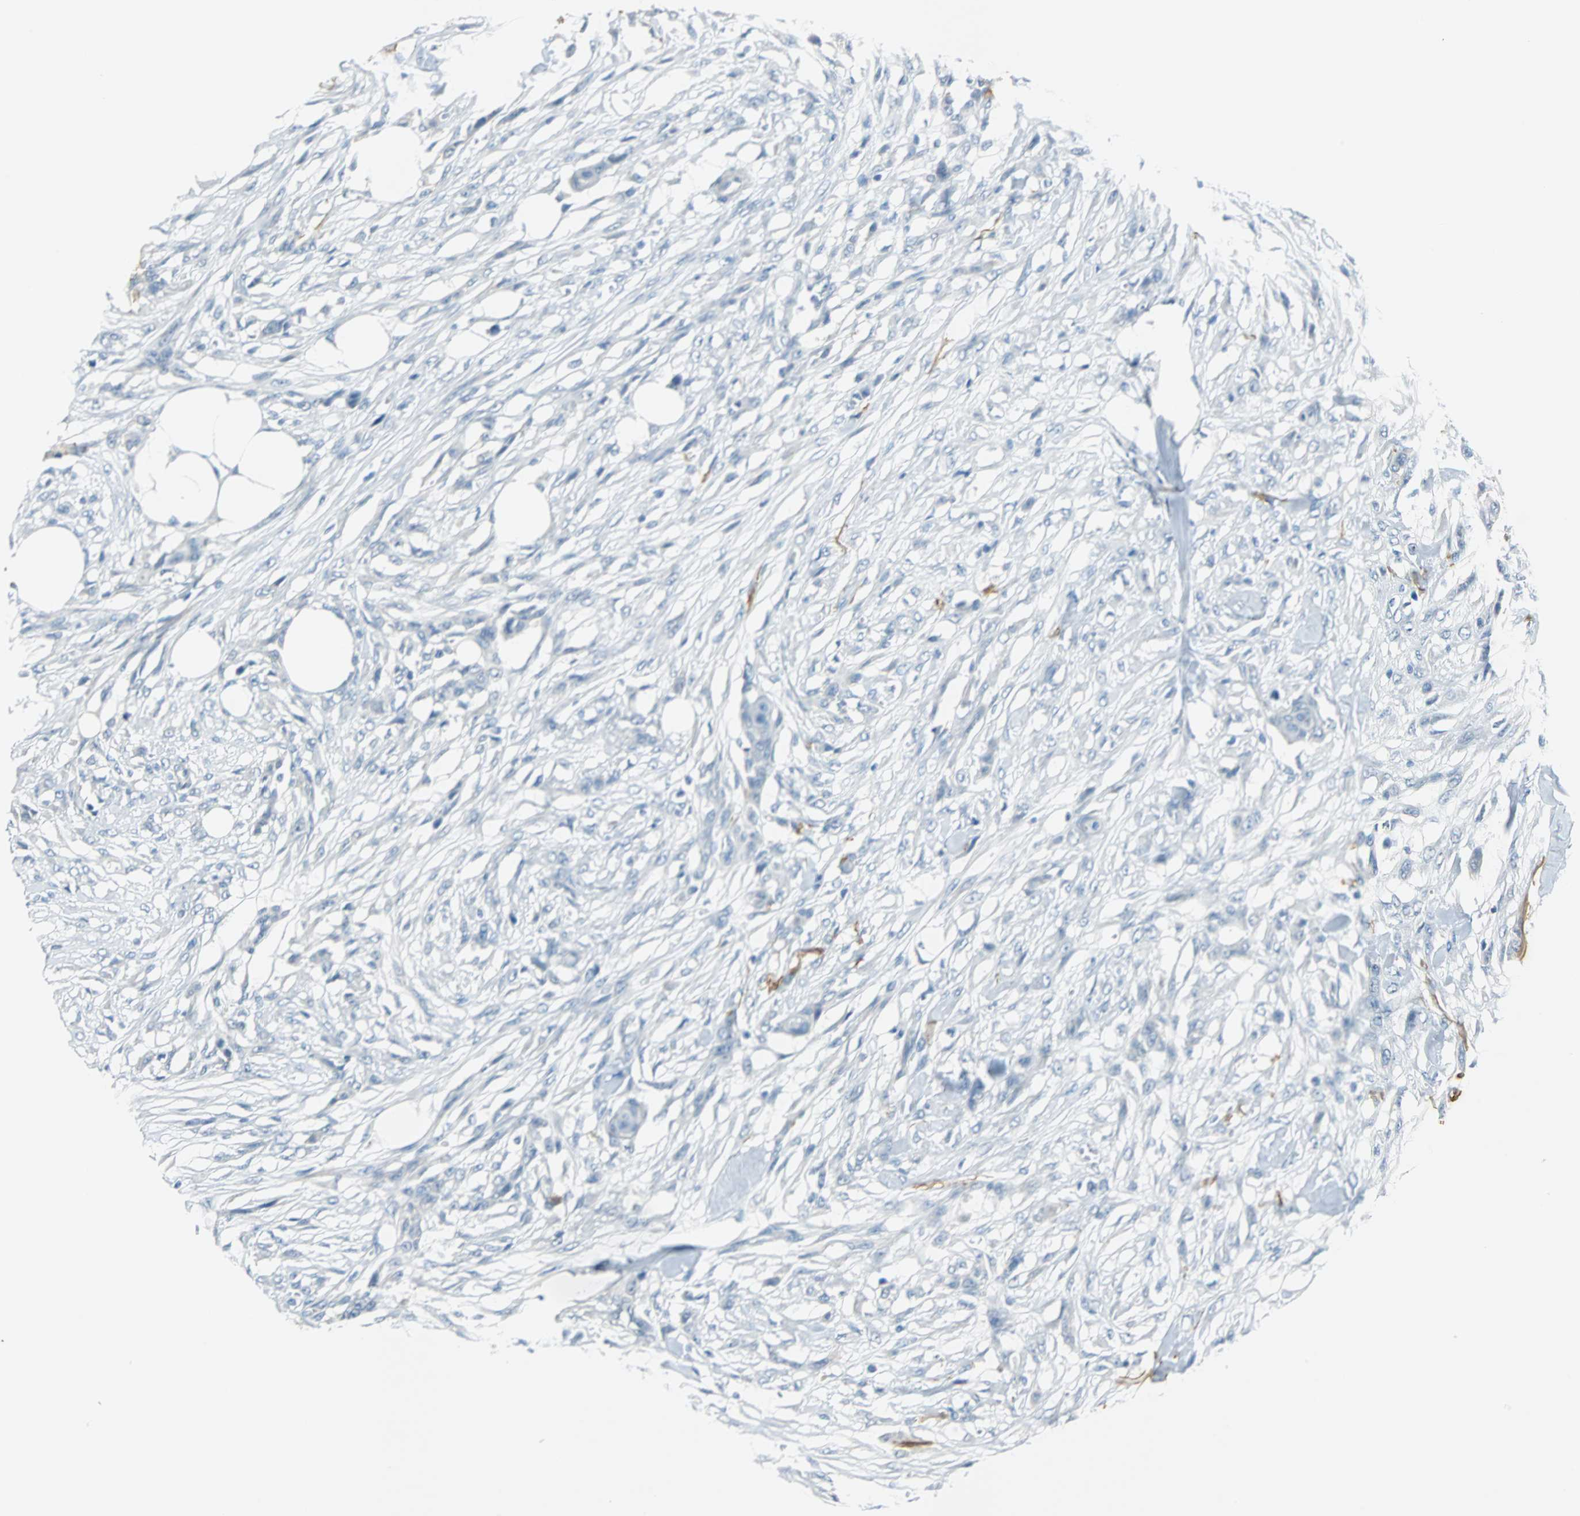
{"staining": {"intensity": "negative", "quantity": "none", "location": "none"}, "tissue": "skin cancer", "cell_type": "Tumor cells", "image_type": "cancer", "snomed": [{"axis": "morphology", "description": "Normal tissue, NOS"}, {"axis": "morphology", "description": "Squamous cell carcinoma, NOS"}, {"axis": "topography", "description": "Skin"}], "caption": "A micrograph of skin cancer (squamous cell carcinoma) stained for a protein reveals no brown staining in tumor cells.", "gene": "MUC7", "patient": {"sex": "female", "age": 59}}